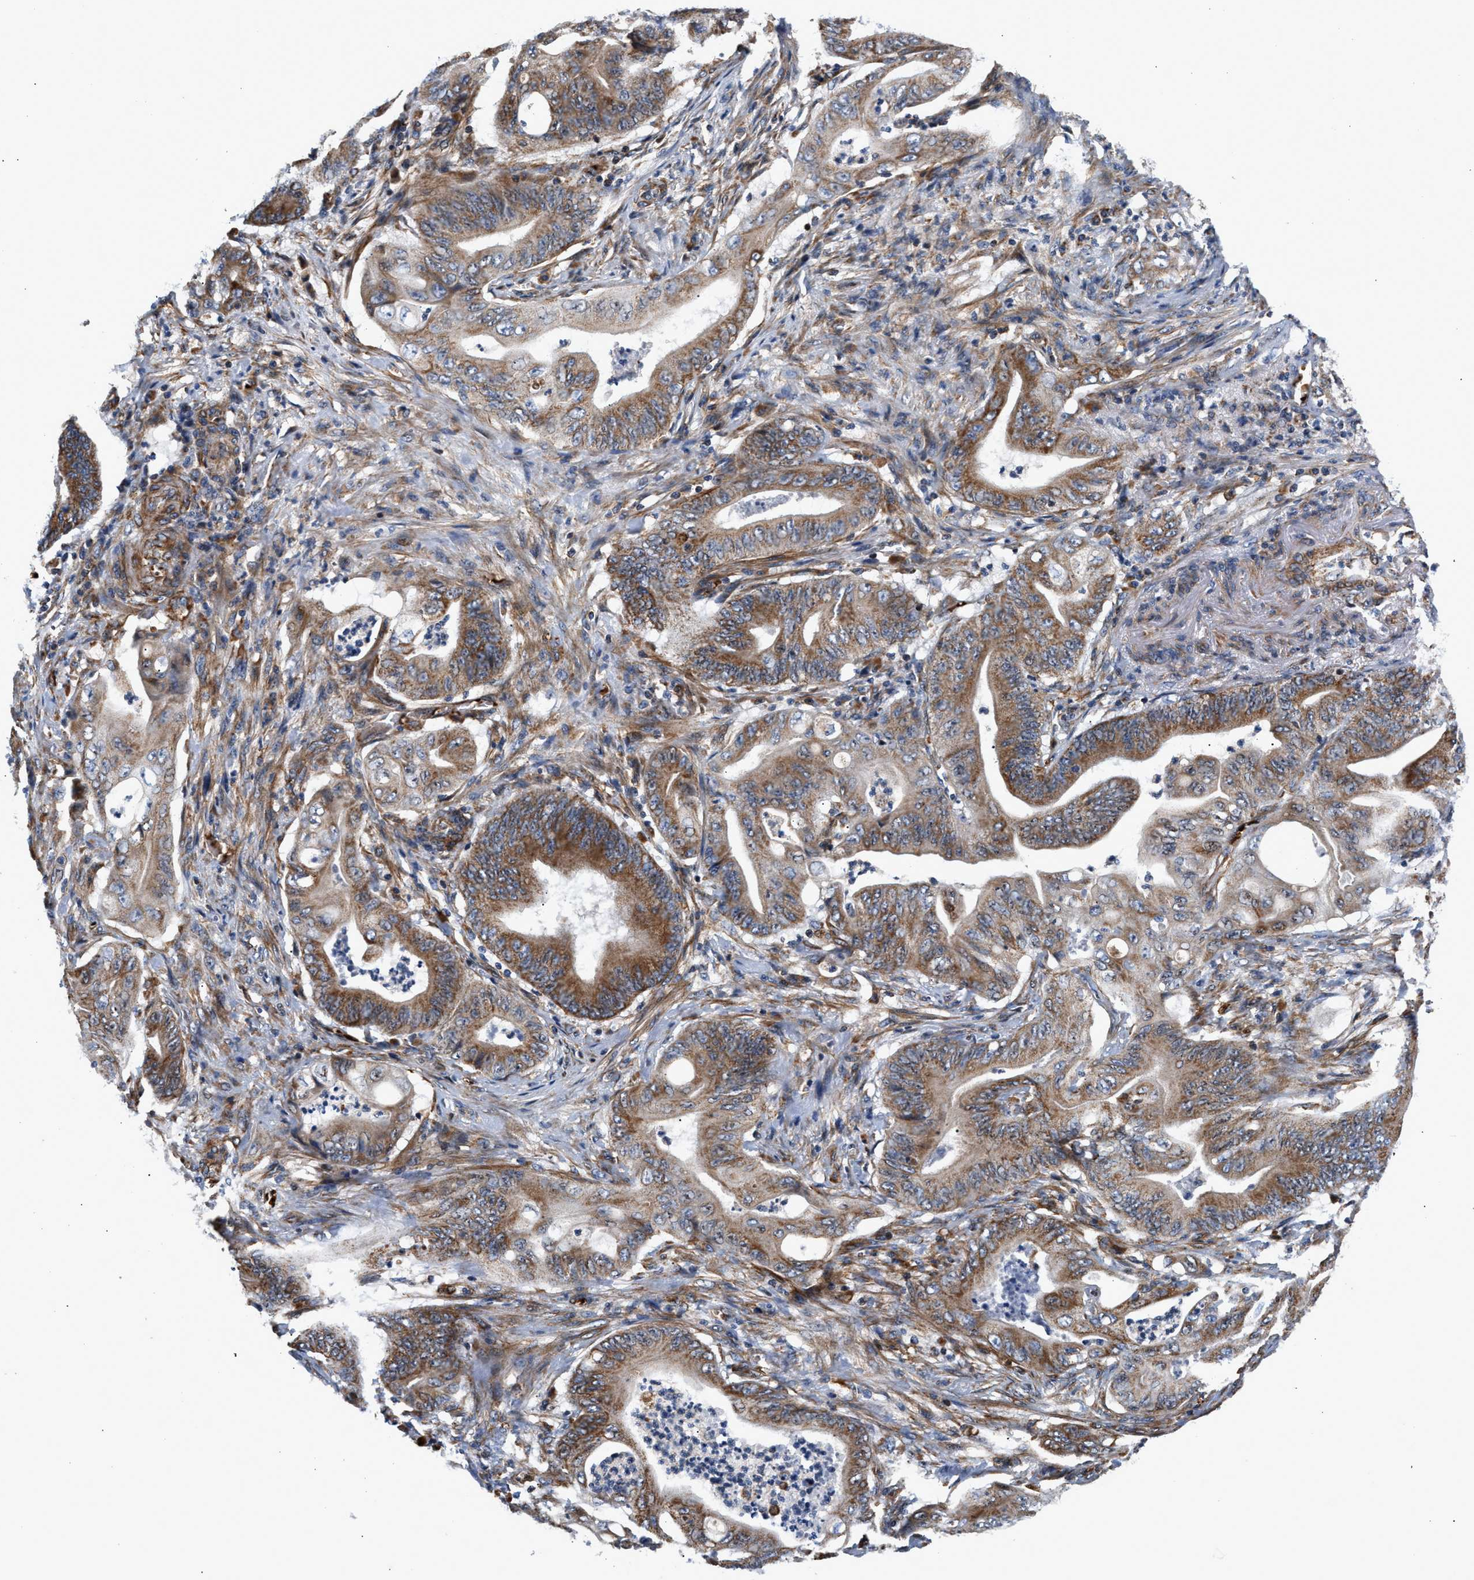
{"staining": {"intensity": "moderate", "quantity": ">75%", "location": "cytoplasmic/membranous"}, "tissue": "stomach cancer", "cell_type": "Tumor cells", "image_type": "cancer", "snomed": [{"axis": "morphology", "description": "Adenocarcinoma, NOS"}, {"axis": "topography", "description": "Stomach"}], "caption": "Human adenocarcinoma (stomach) stained with a protein marker exhibits moderate staining in tumor cells.", "gene": "SGK1", "patient": {"sex": "female", "age": 73}}